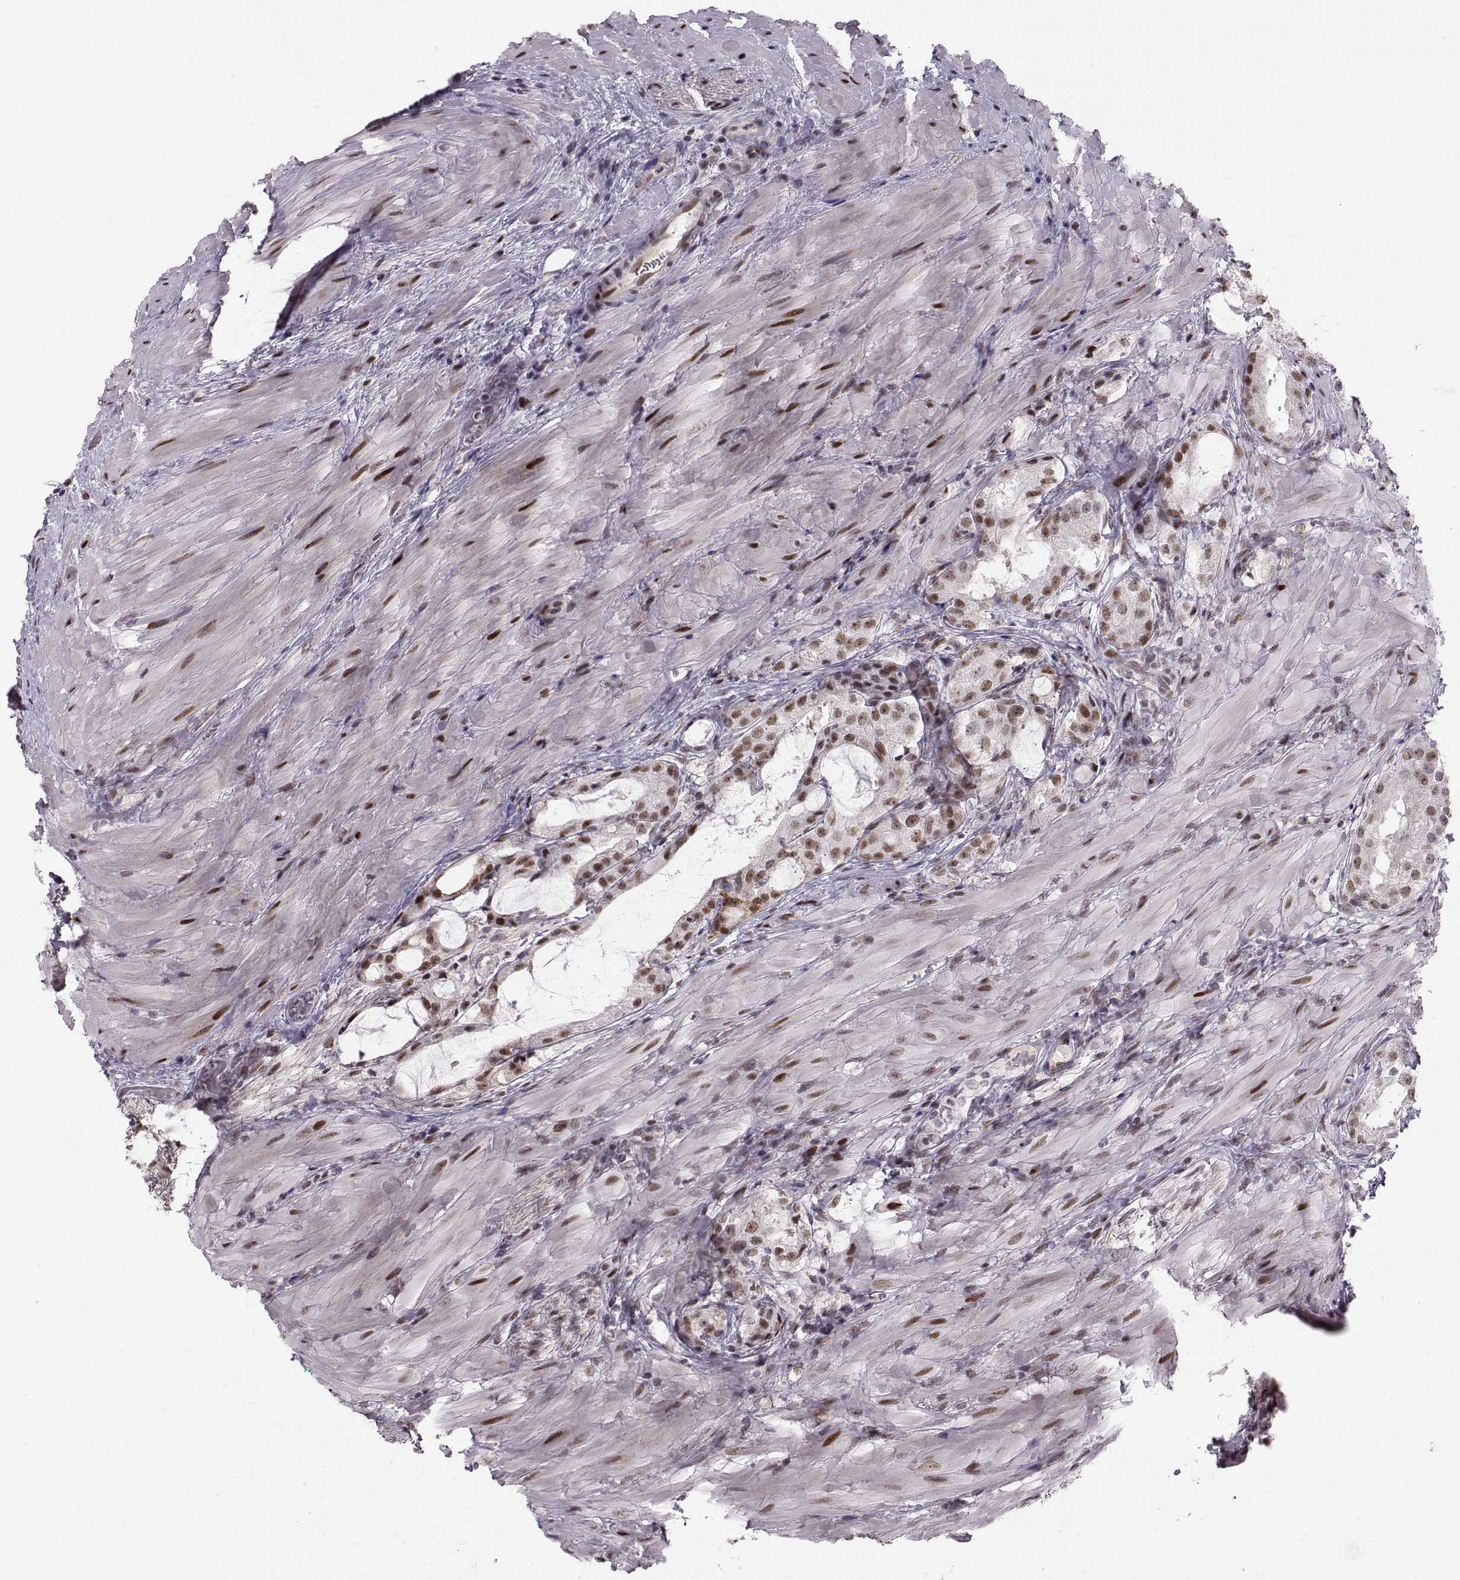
{"staining": {"intensity": "moderate", "quantity": "25%-75%", "location": "nuclear"}, "tissue": "prostate cancer", "cell_type": "Tumor cells", "image_type": "cancer", "snomed": [{"axis": "morphology", "description": "Adenocarcinoma, NOS"}, {"axis": "morphology", "description": "Adenocarcinoma, High grade"}, {"axis": "topography", "description": "Prostate"}], "caption": "Immunohistochemistry image of human prostate cancer stained for a protein (brown), which reveals medium levels of moderate nuclear expression in approximately 25%-75% of tumor cells.", "gene": "SNAPC2", "patient": {"sex": "male", "age": 64}}